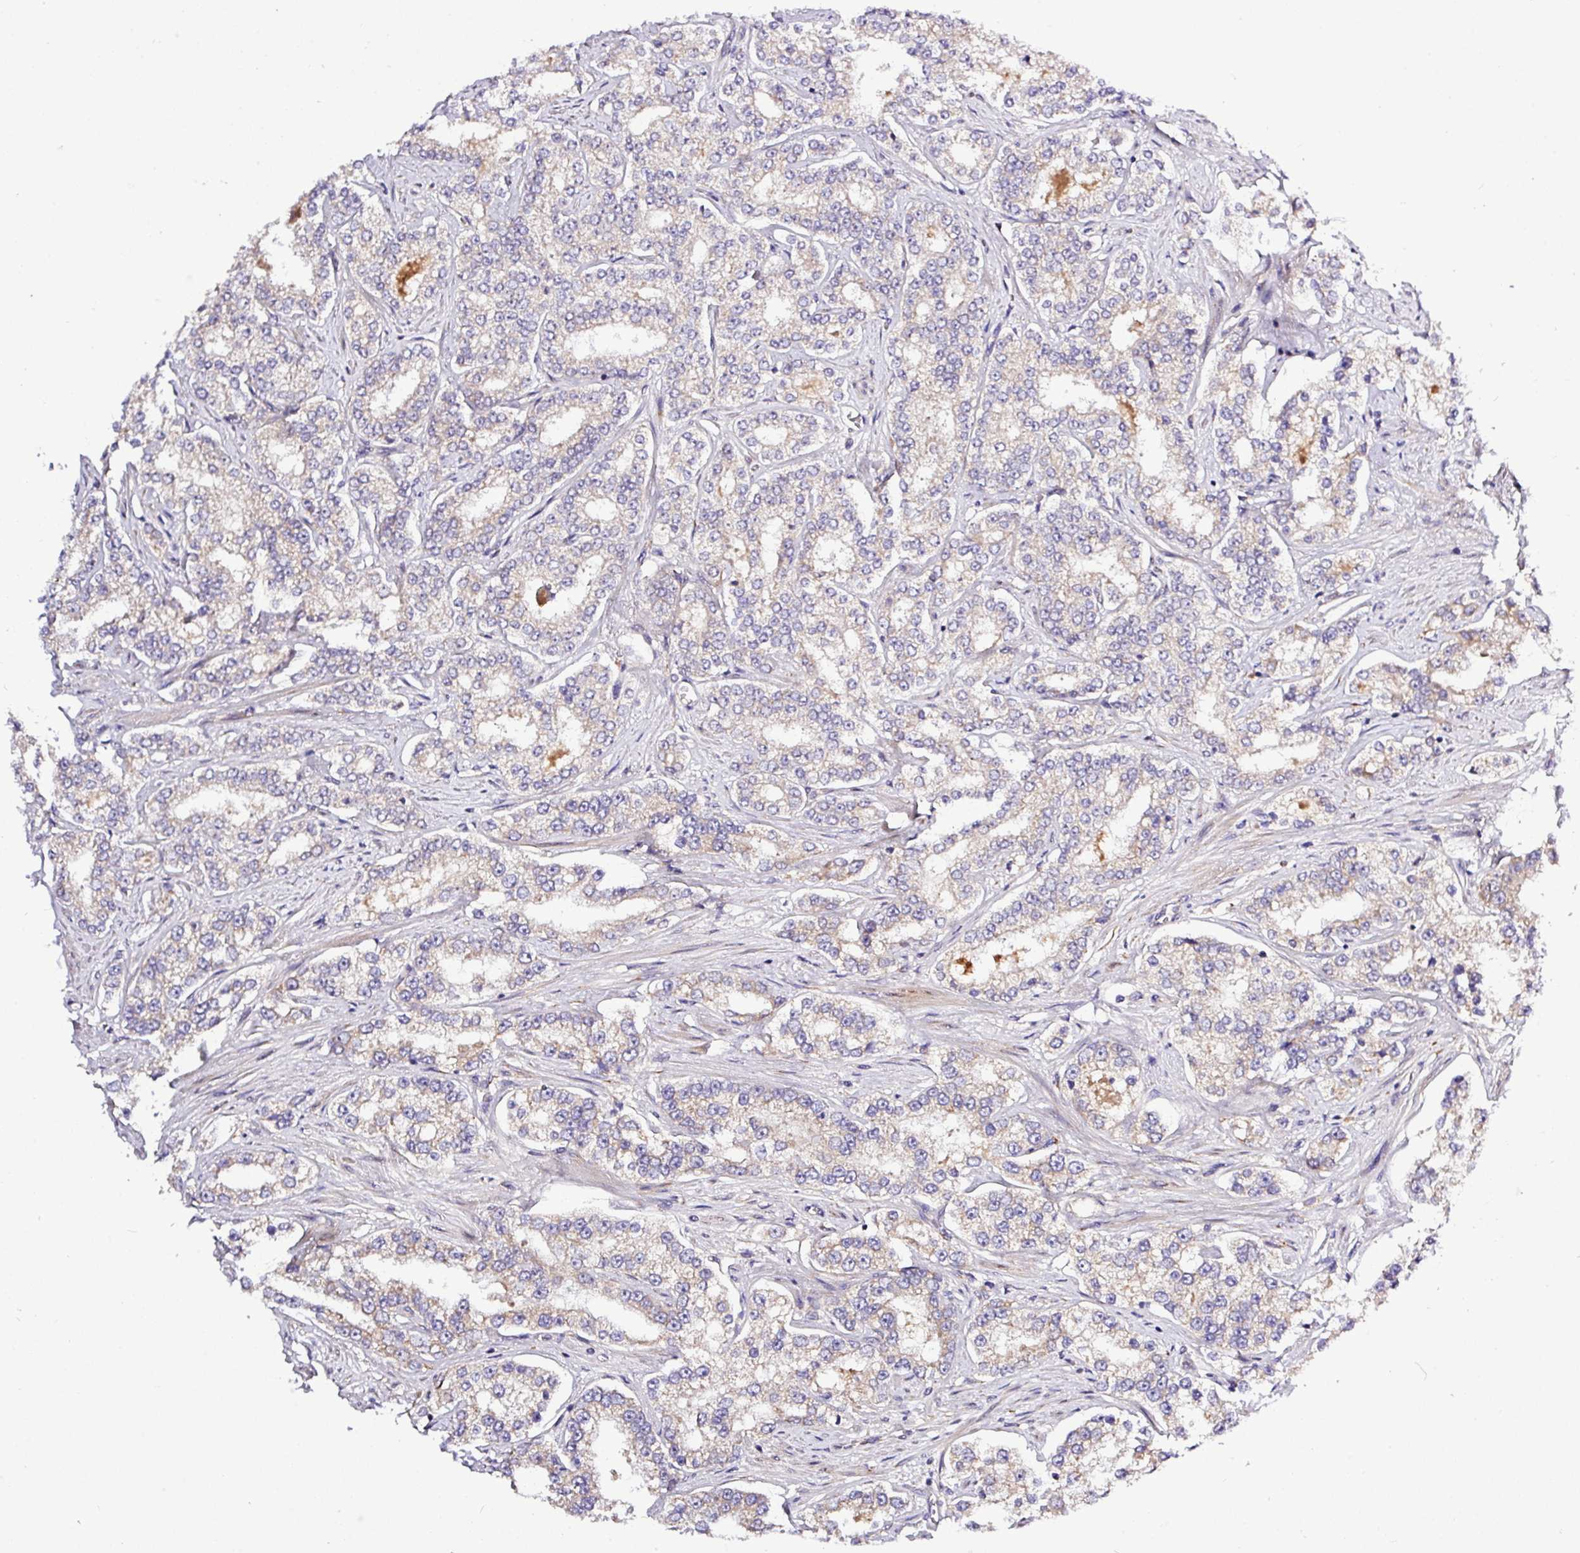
{"staining": {"intensity": "weak", "quantity": "25%-75%", "location": "cytoplasmic/membranous"}, "tissue": "prostate cancer", "cell_type": "Tumor cells", "image_type": "cancer", "snomed": [{"axis": "morphology", "description": "Normal tissue, NOS"}, {"axis": "morphology", "description": "Adenocarcinoma, High grade"}, {"axis": "topography", "description": "Prostate"}], "caption": "Brown immunohistochemical staining in prostate adenocarcinoma (high-grade) reveals weak cytoplasmic/membranous expression in approximately 25%-75% of tumor cells.", "gene": "TM2D2", "patient": {"sex": "male", "age": 83}}